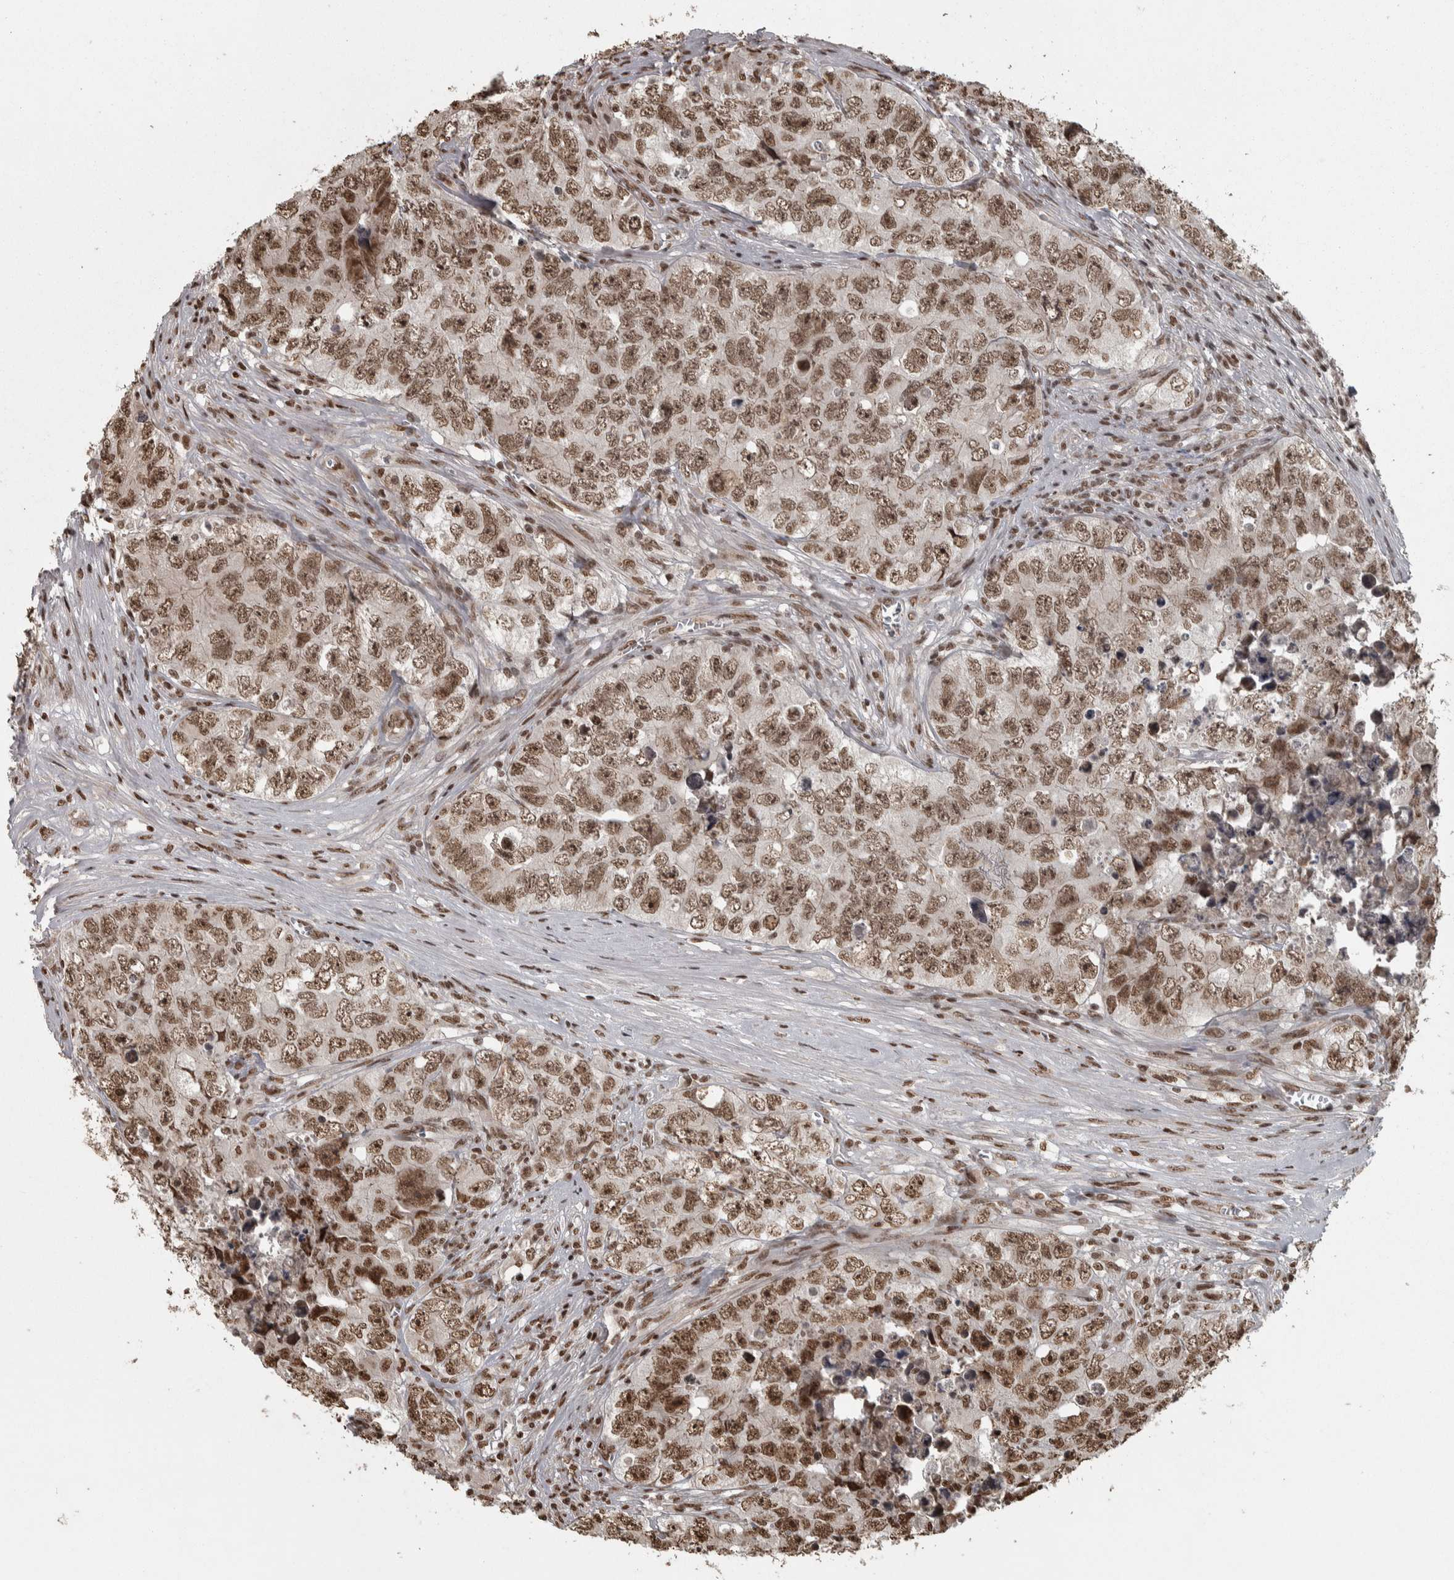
{"staining": {"intensity": "moderate", "quantity": ">75%", "location": "nuclear"}, "tissue": "testis cancer", "cell_type": "Tumor cells", "image_type": "cancer", "snomed": [{"axis": "morphology", "description": "Seminoma, NOS"}, {"axis": "morphology", "description": "Carcinoma, Embryonal, NOS"}, {"axis": "topography", "description": "Testis"}], "caption": "DAB (3,3'-diaminobenzidine) immunohistochemical staining of testis cancer (embryonal carcinoma) displays moderate nuclear protein expression in about >75% of tumor cells.", "gene": "ZFHX4", "patient": {"sex": "male", "age": 43}}